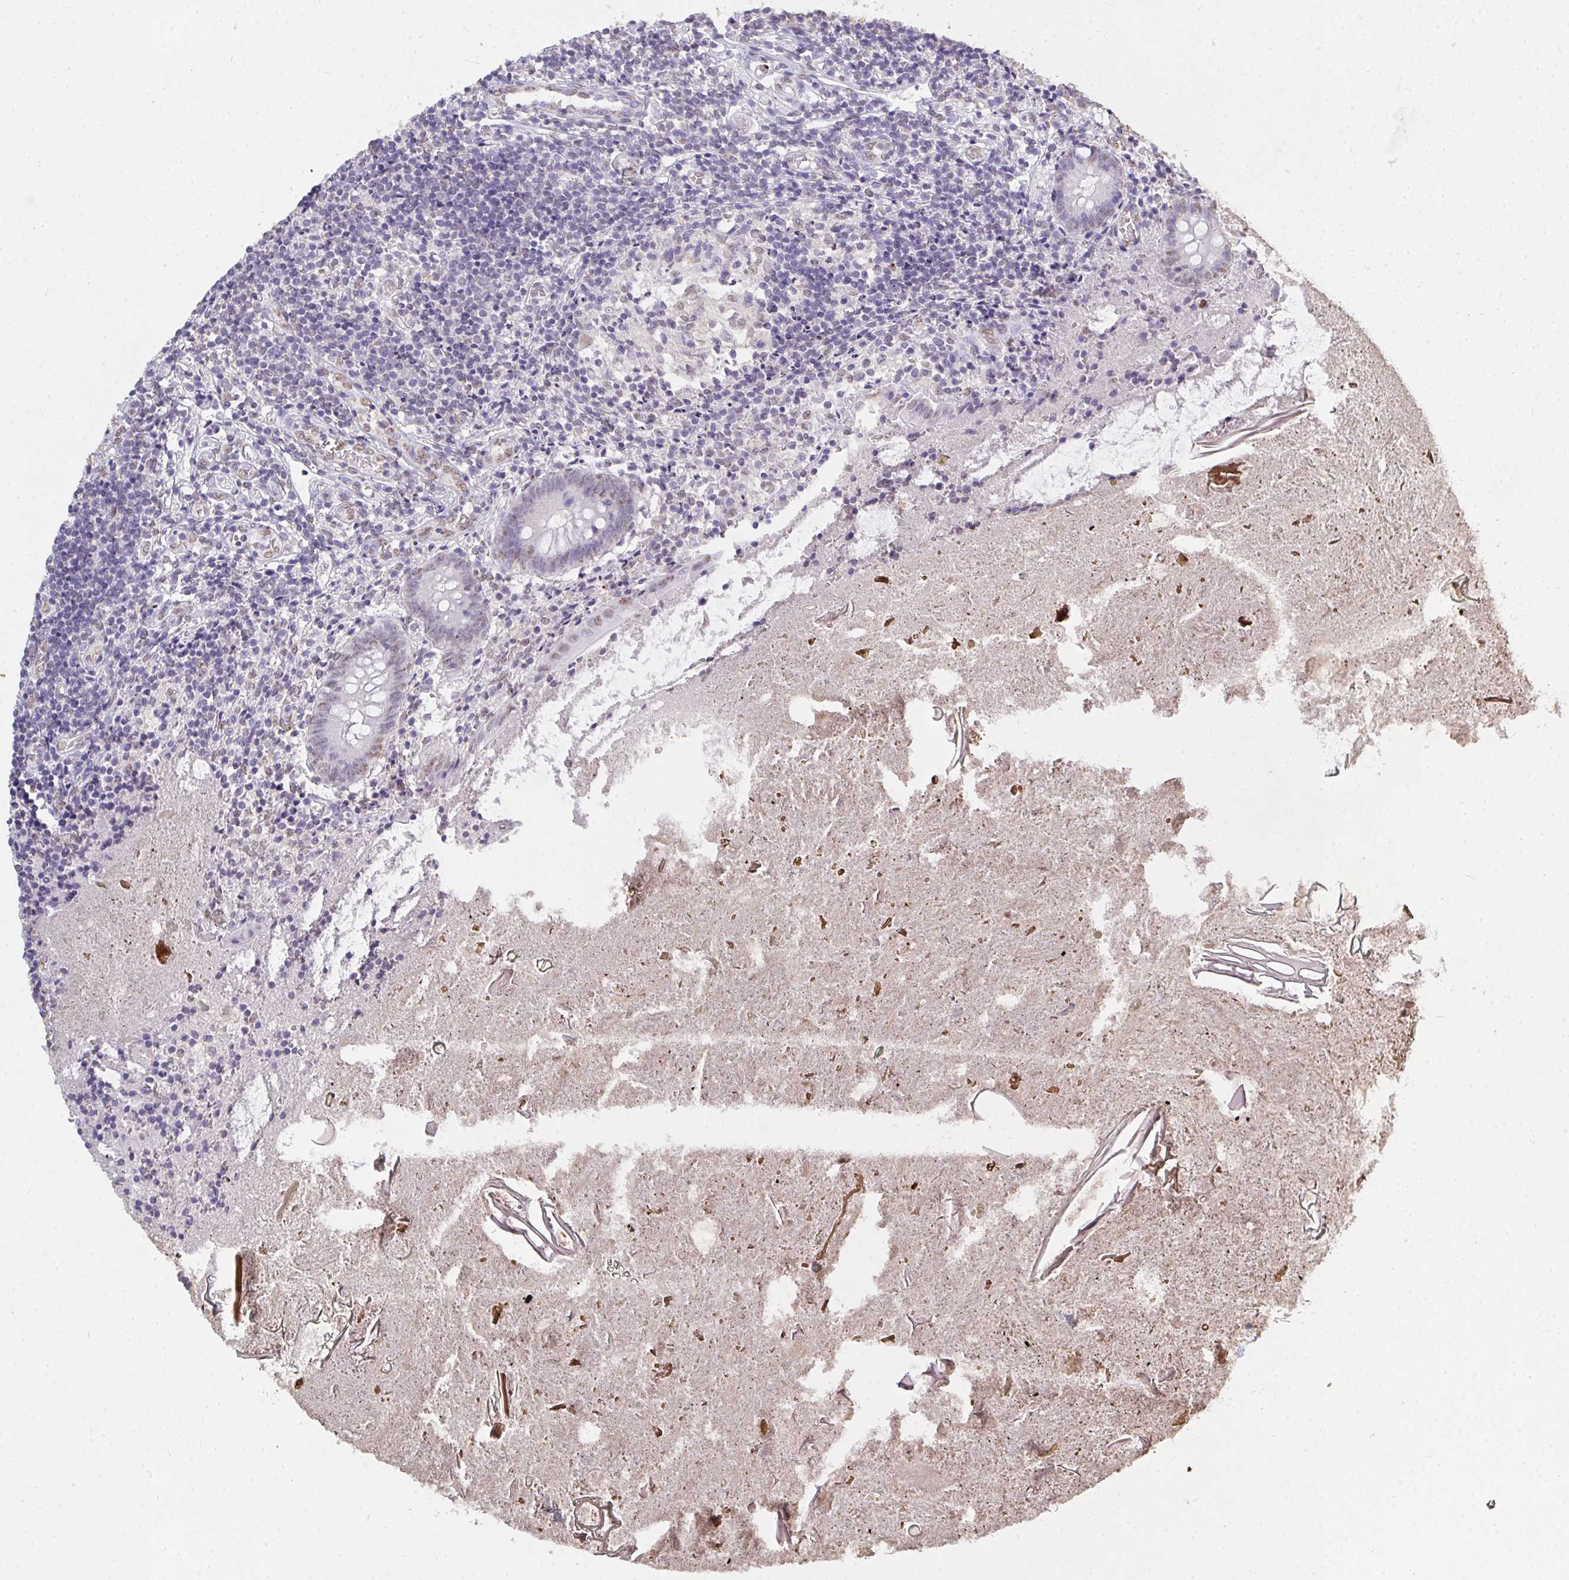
{"staining": {"intensity": "negative", "quantity": "none", "location": "none"}, "tissue": "appendix", "cell_type": "Glandular cells", "image_type": "normal", "snomed": [{"axis": "morphology", "description": "Normal tissue, NOS"}, {"axis": "topography", "description": "Appendix"}], "caption": "This is an IHC photomicrograph of benign human appendix. There is no positivity in glandular cells.", "gene": "SEMA6B", "patient": {"sex": "female", "age": 17}}